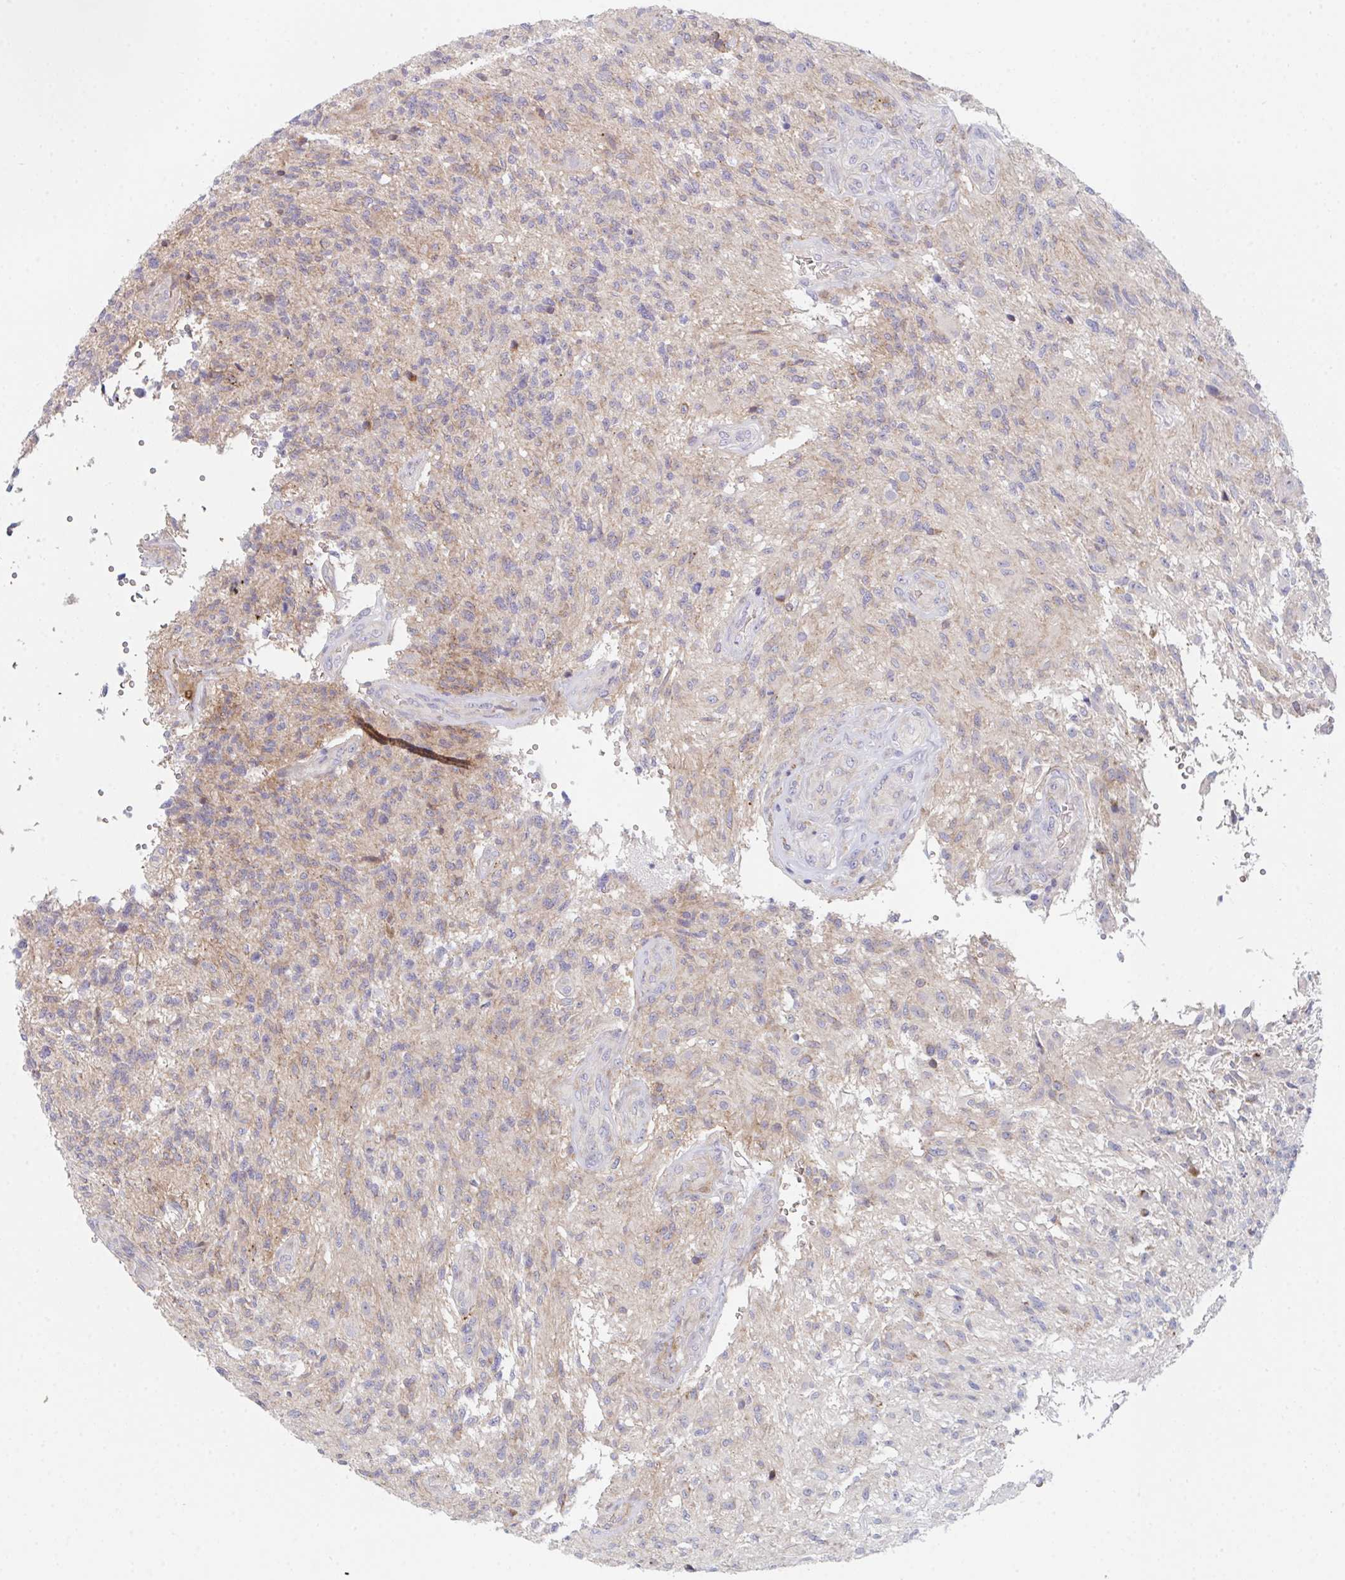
{"staining": {"intensity": "weak", "quantity": "<25%", "location": "cytoplasmic/membranous"}, "tissue": "glioma", "cell_type": "Tumor cells", "image_type": "cancer", "snomed": [{"axis": "morphology", "description": "Glioma, malignant, High grade"}, {"axis": "topography", "description": "Brain"}], "caption": "Tumor cells show no significant protein staining in glioma. Nuclei are stained in blue.", "gene": "TNFSF4", "patient": {"sex": "male", "age": 56}}